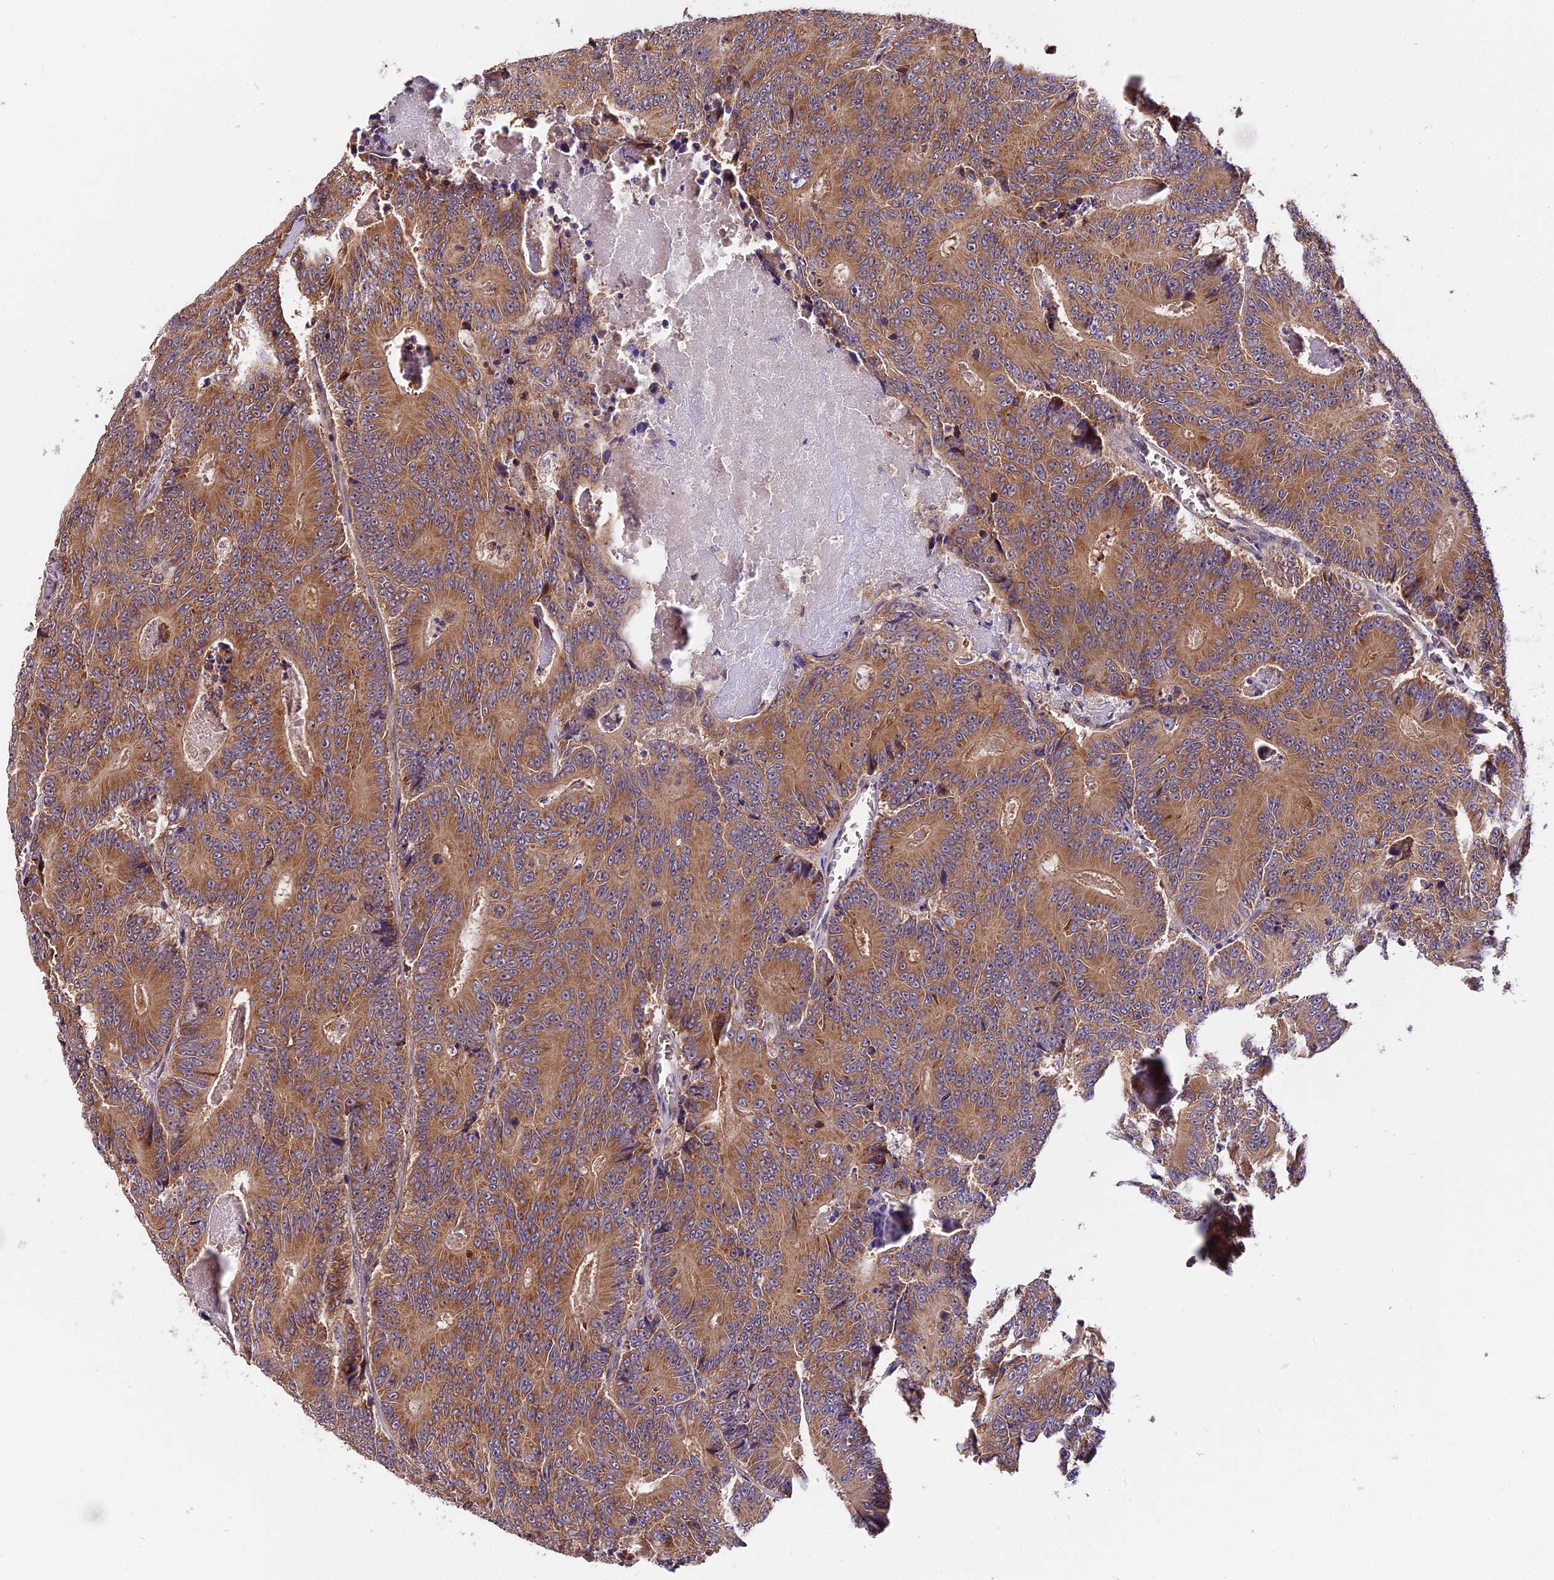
{"staining": {"intensity": "moderate", "quantity": ">75%", "location": "cytoplasmic/membranous"}, "tissue": "colorectal cancer", "cell_type": "Tumor cells", "image_type": "cancer", "snomed": [{"axis": "morphology", "description": "Adenocarcinoma, NOS"}, {"axis": "topography", "description": "Colon"}], "caption": "Protein expression analysis of colorectal adenocarcinoma reveals moderate cytoplasmic/membranous positivity in about >75% of tumor cells.", "gene": "TRMT1", "patient": {"sex": "male", "age": 83}}